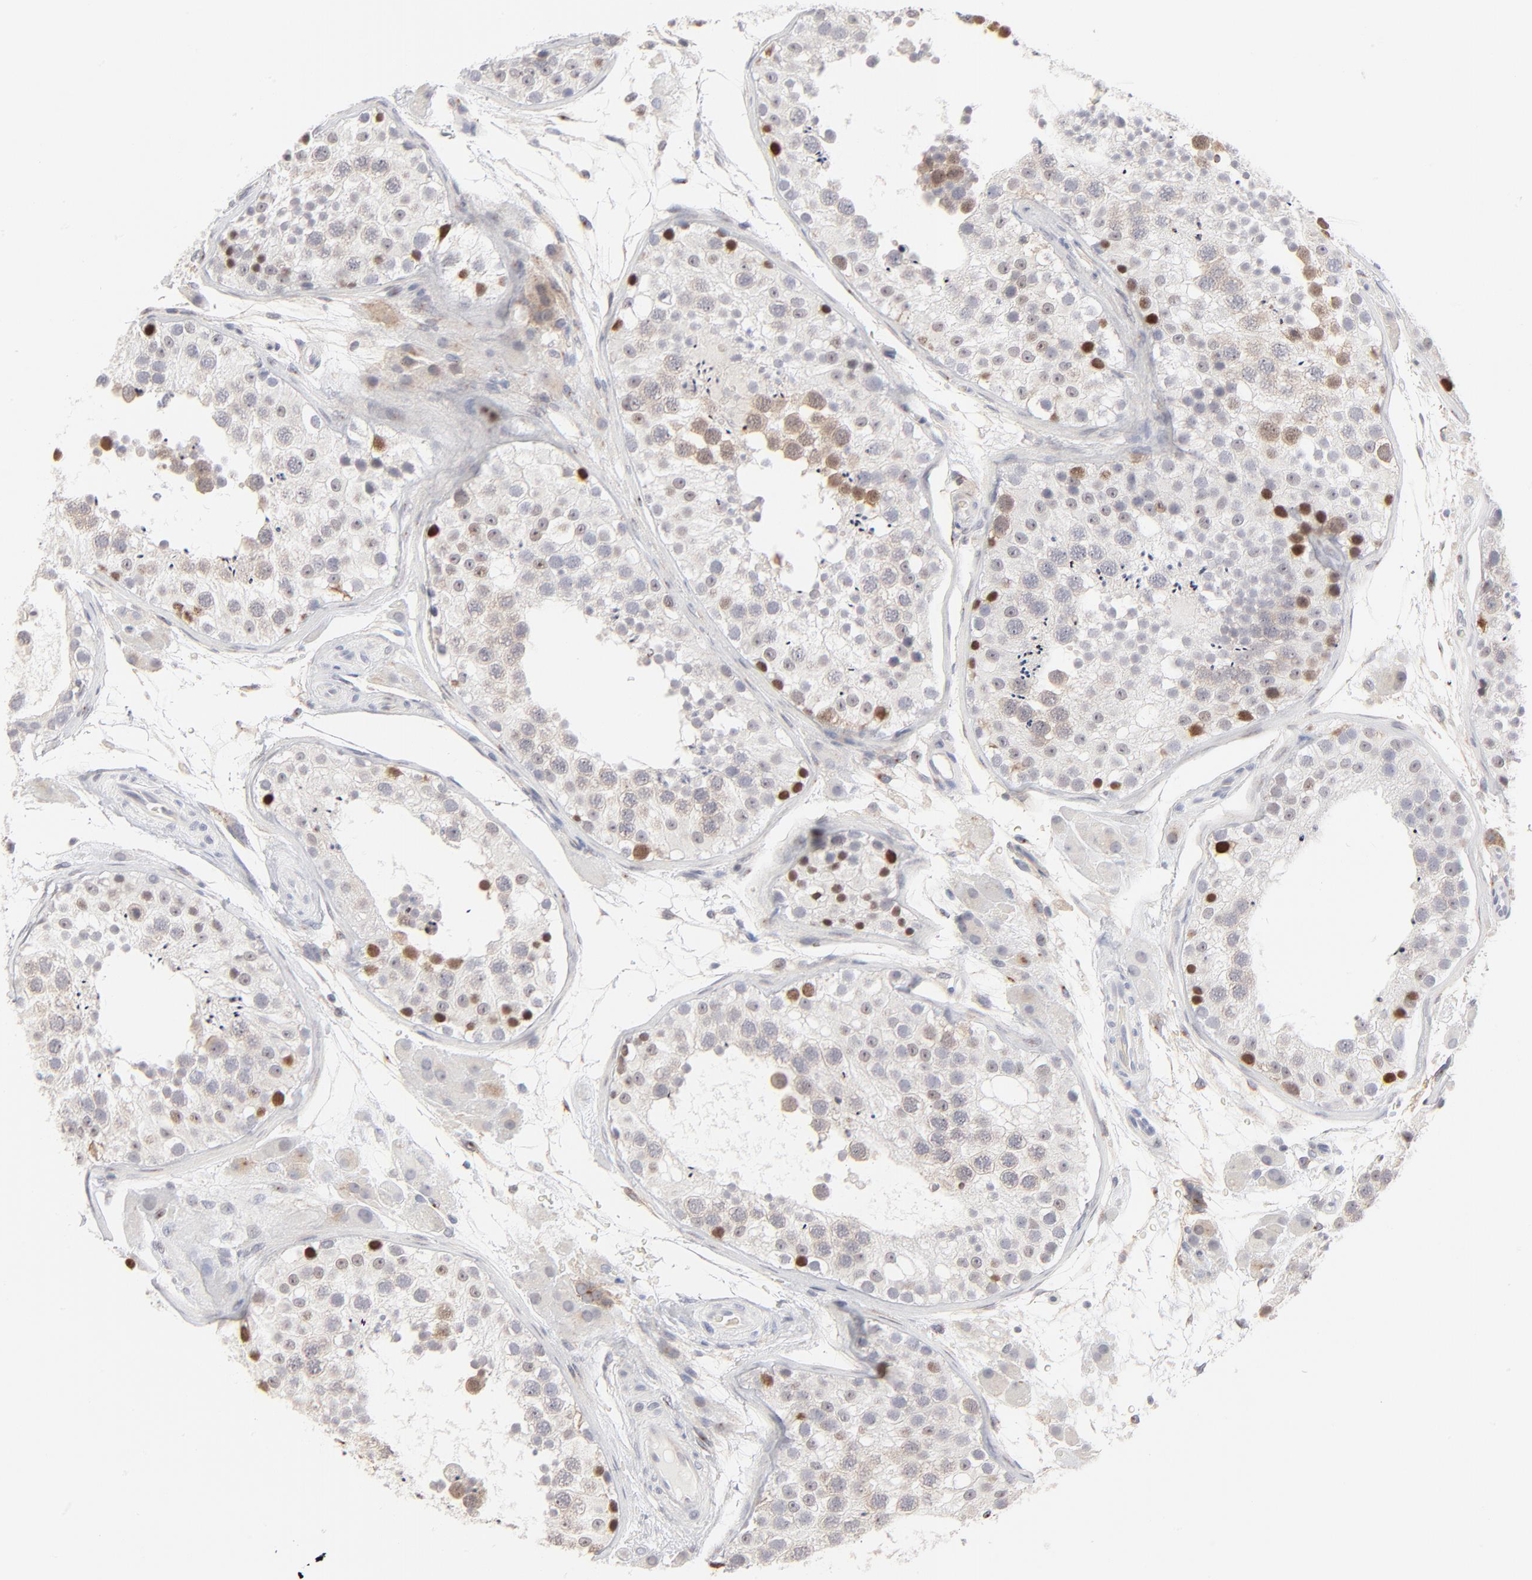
{"staining": {"intensity": "moderate", "quantity": "<25%", "location": "cytoplasmic/membranous,nuclear"}, "tissue": "testis", "cell_type": "Cells in seminiferous ducts", "image_type": "normal", "snomed": [{"axis": "morphology", "description": "Normal tissue, NOS"}, {"axis": "topography", "description": "Testis"}], "caption": "This is an image of immunohistochemistry (IHC) staining of benign testis, which shows moderate positivity in the cytoplasmic/membranous,nuclear of cells in seminiferous ducts.", "gene": "AURKA", "patient": {"sex": "male", "age": 26}}